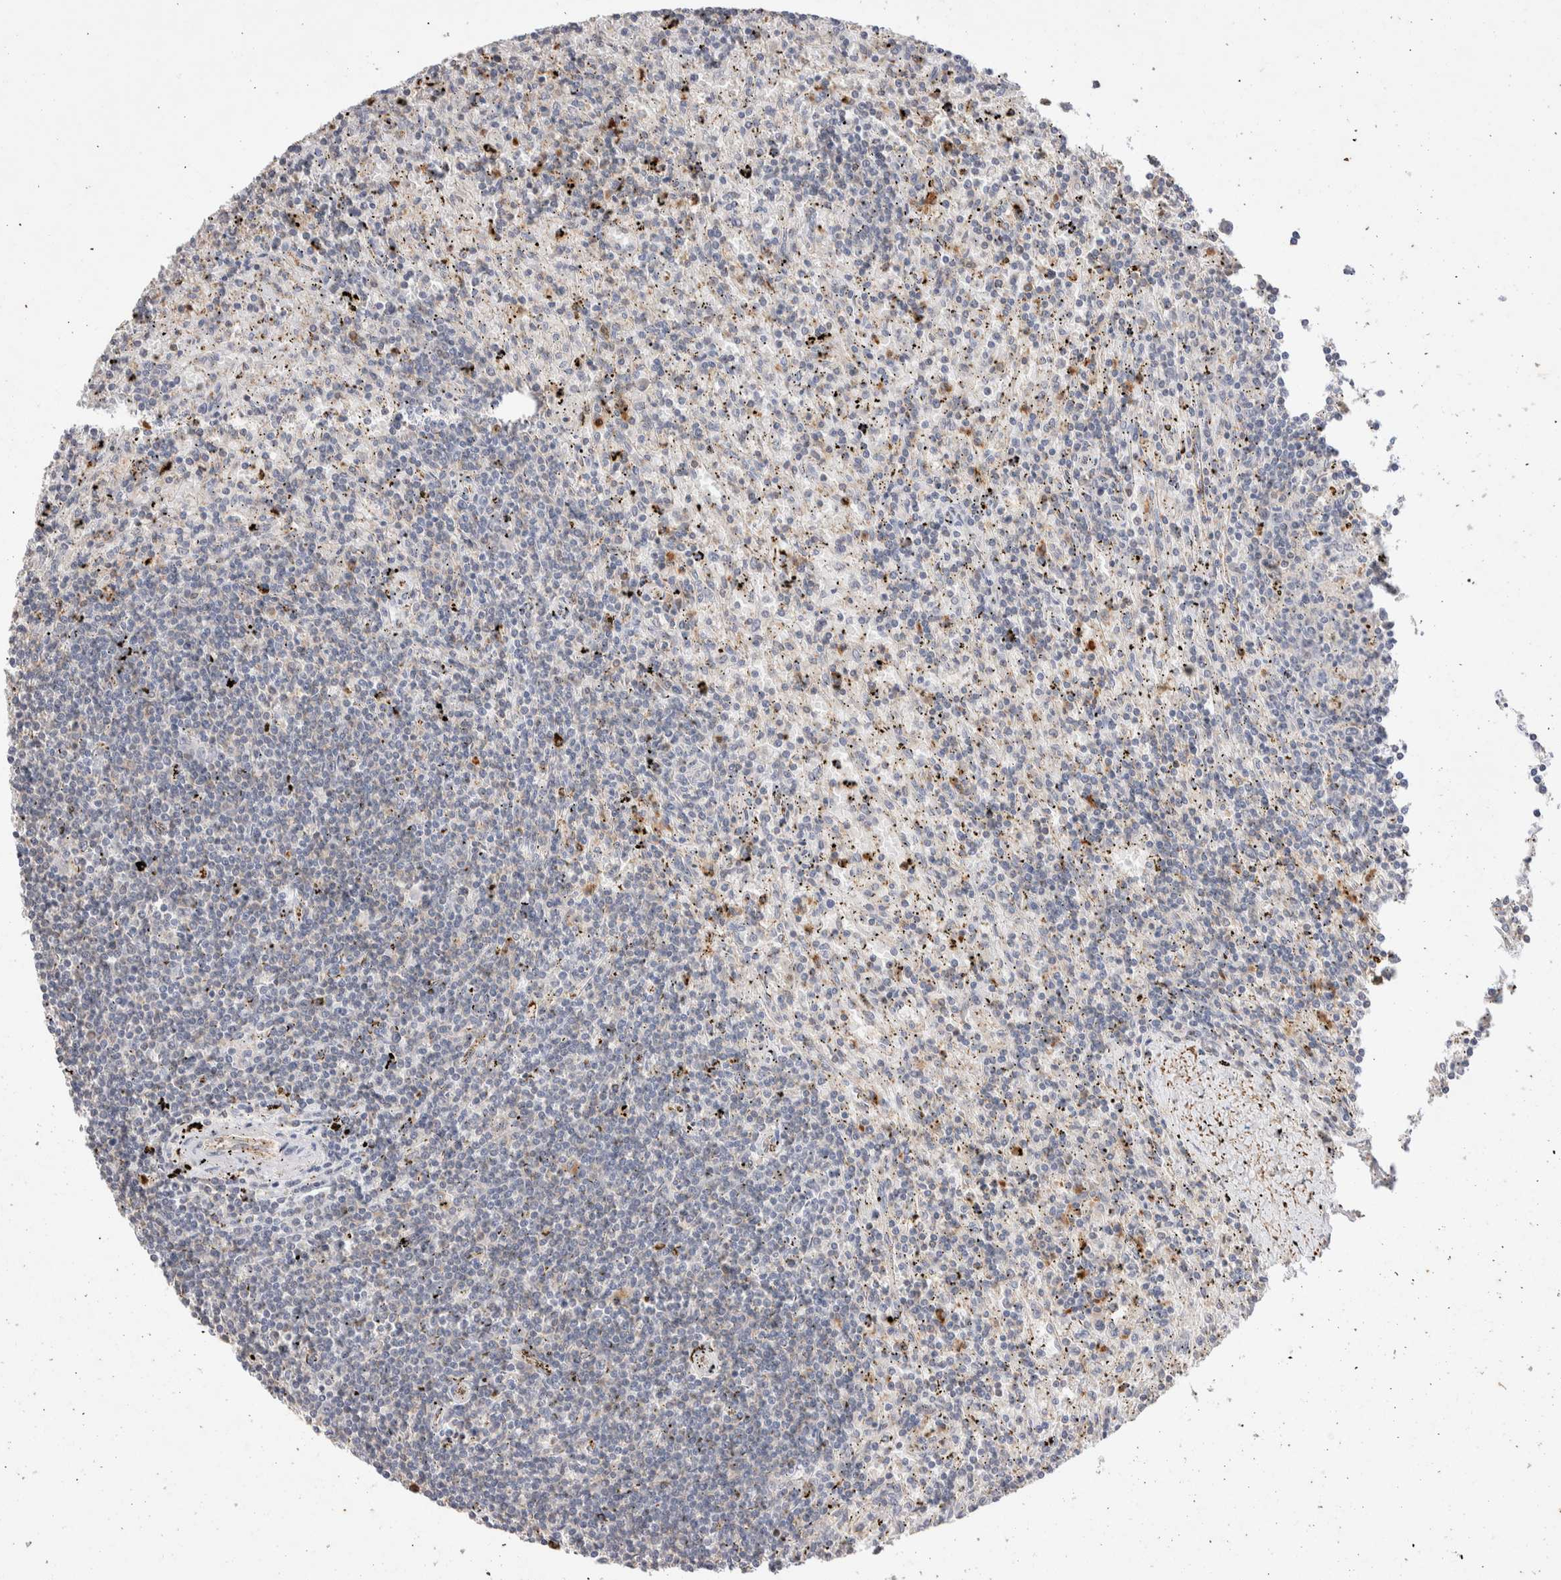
{"staining": {"intensity": "negative", "quantity": "none", "location": "none"}, "tissue": "lymphoma", "cell_type": "Tumor cells", "image_type": "cancer", "snomed": [{"axis": "morphology", "description": "Malignant lymphoma, non-Hodgkin's type, Low grade"}, {"axis": "topography", "description": "Spleen"}], "caption": "Lymphoma was stained to show a protein in brown. There is no significant positivity in tumor cells.", "gene": "NSMAF", "patient": {"sex": "male", "age": 76}}